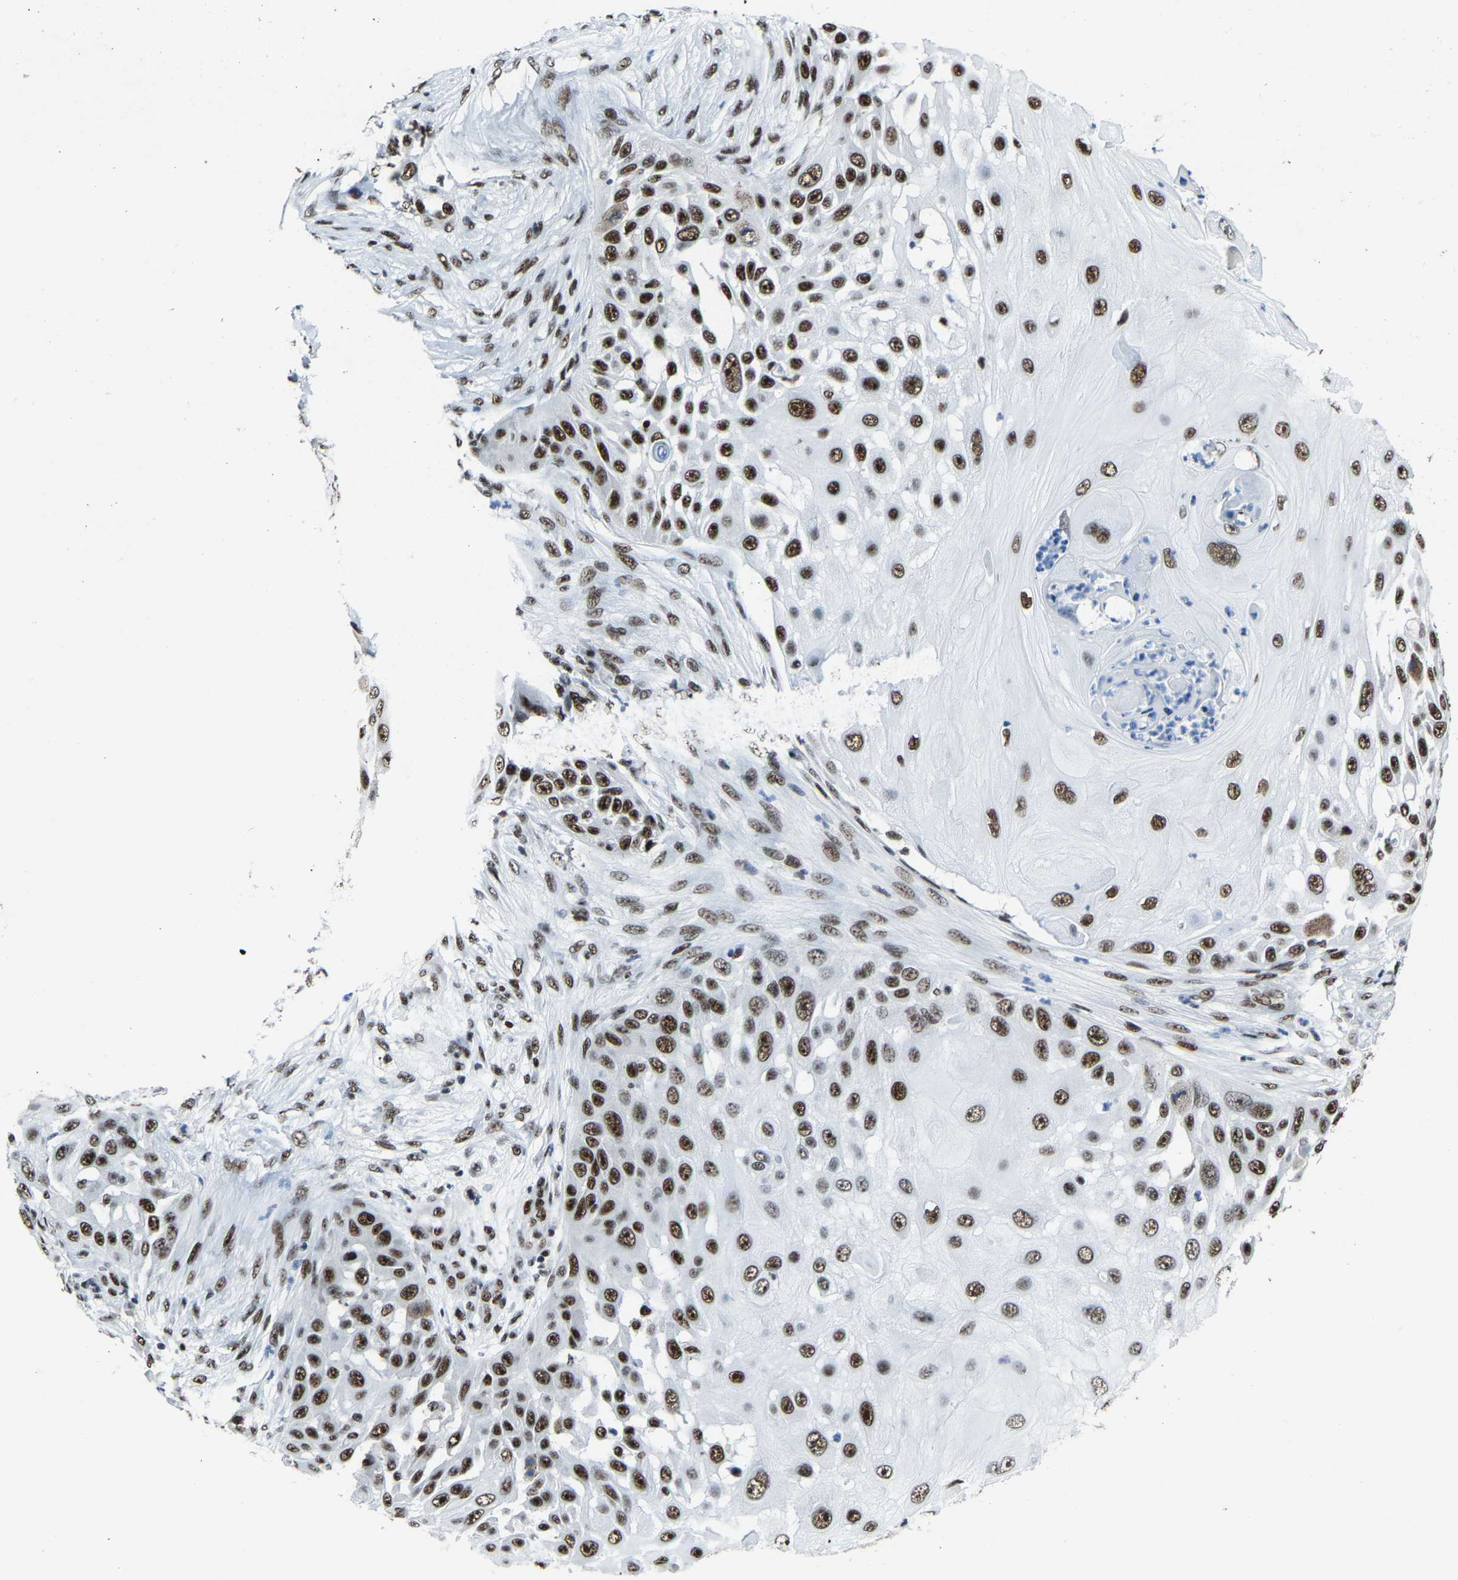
{"staining": {"intensity": "strong", "quantity": ">75%", "location": "nuclear"}, "tissue": "skin cancer", "cell_type": "Tumor cells", "image_type": "cancer", "snomed": [{"axis": "morphology", "description": "Squamous cell carcinoma, NOS"}, {"axis": "topography", "description": "Skin"}], "caption": "Protein positivity by IHC reveals strong nuclear positivity in approximately >75% of tumor cells in skin squamous cell carcinoma.", "gene": "DDX5", "patient": {"sex": "female", "age": 44}}